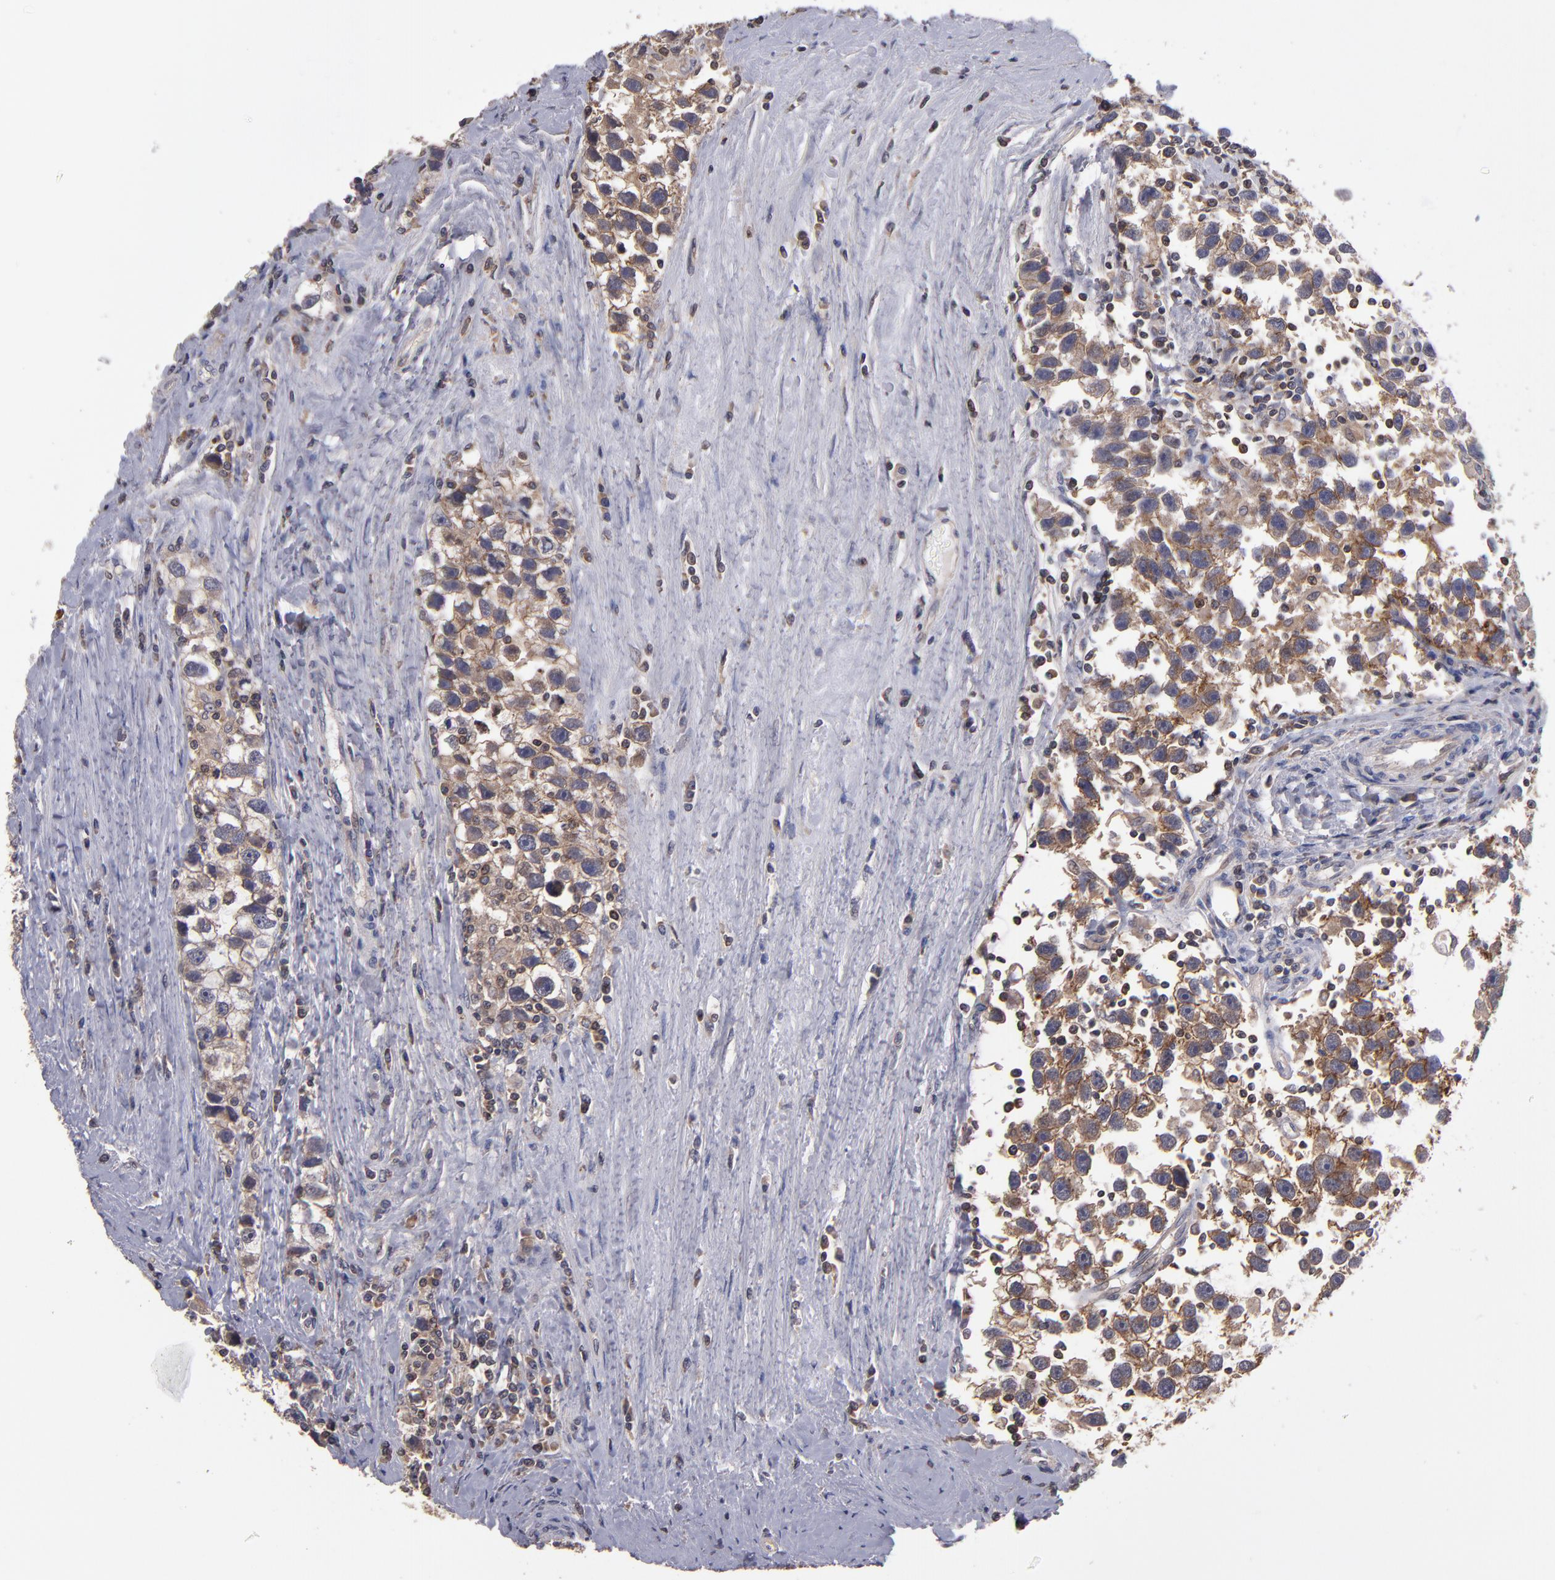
{"staining": {"intensity": "moderate", "quantity": "25%-75%", "location": "cytoplasmic/membranous"}, "tissue": "testis cancer", "cell_type": "Tumor cells", "image_type": "cancer", "snomed": [{"axis": "morphology", "description": "Seminoma, NOS"}, {"axis": "topography", "description": "Testis"}], "caption": "Brown immunohistochemical staining in seminoma (testis) exhibits moderate cytoplasmic/membranous expression in about 25%-75% of tumor cells. Immunohistochemistry stains the protein in brown and the nuclei are stained blue.", "gene": "NF2", "patient": {"sex": "male", "age": 43}}